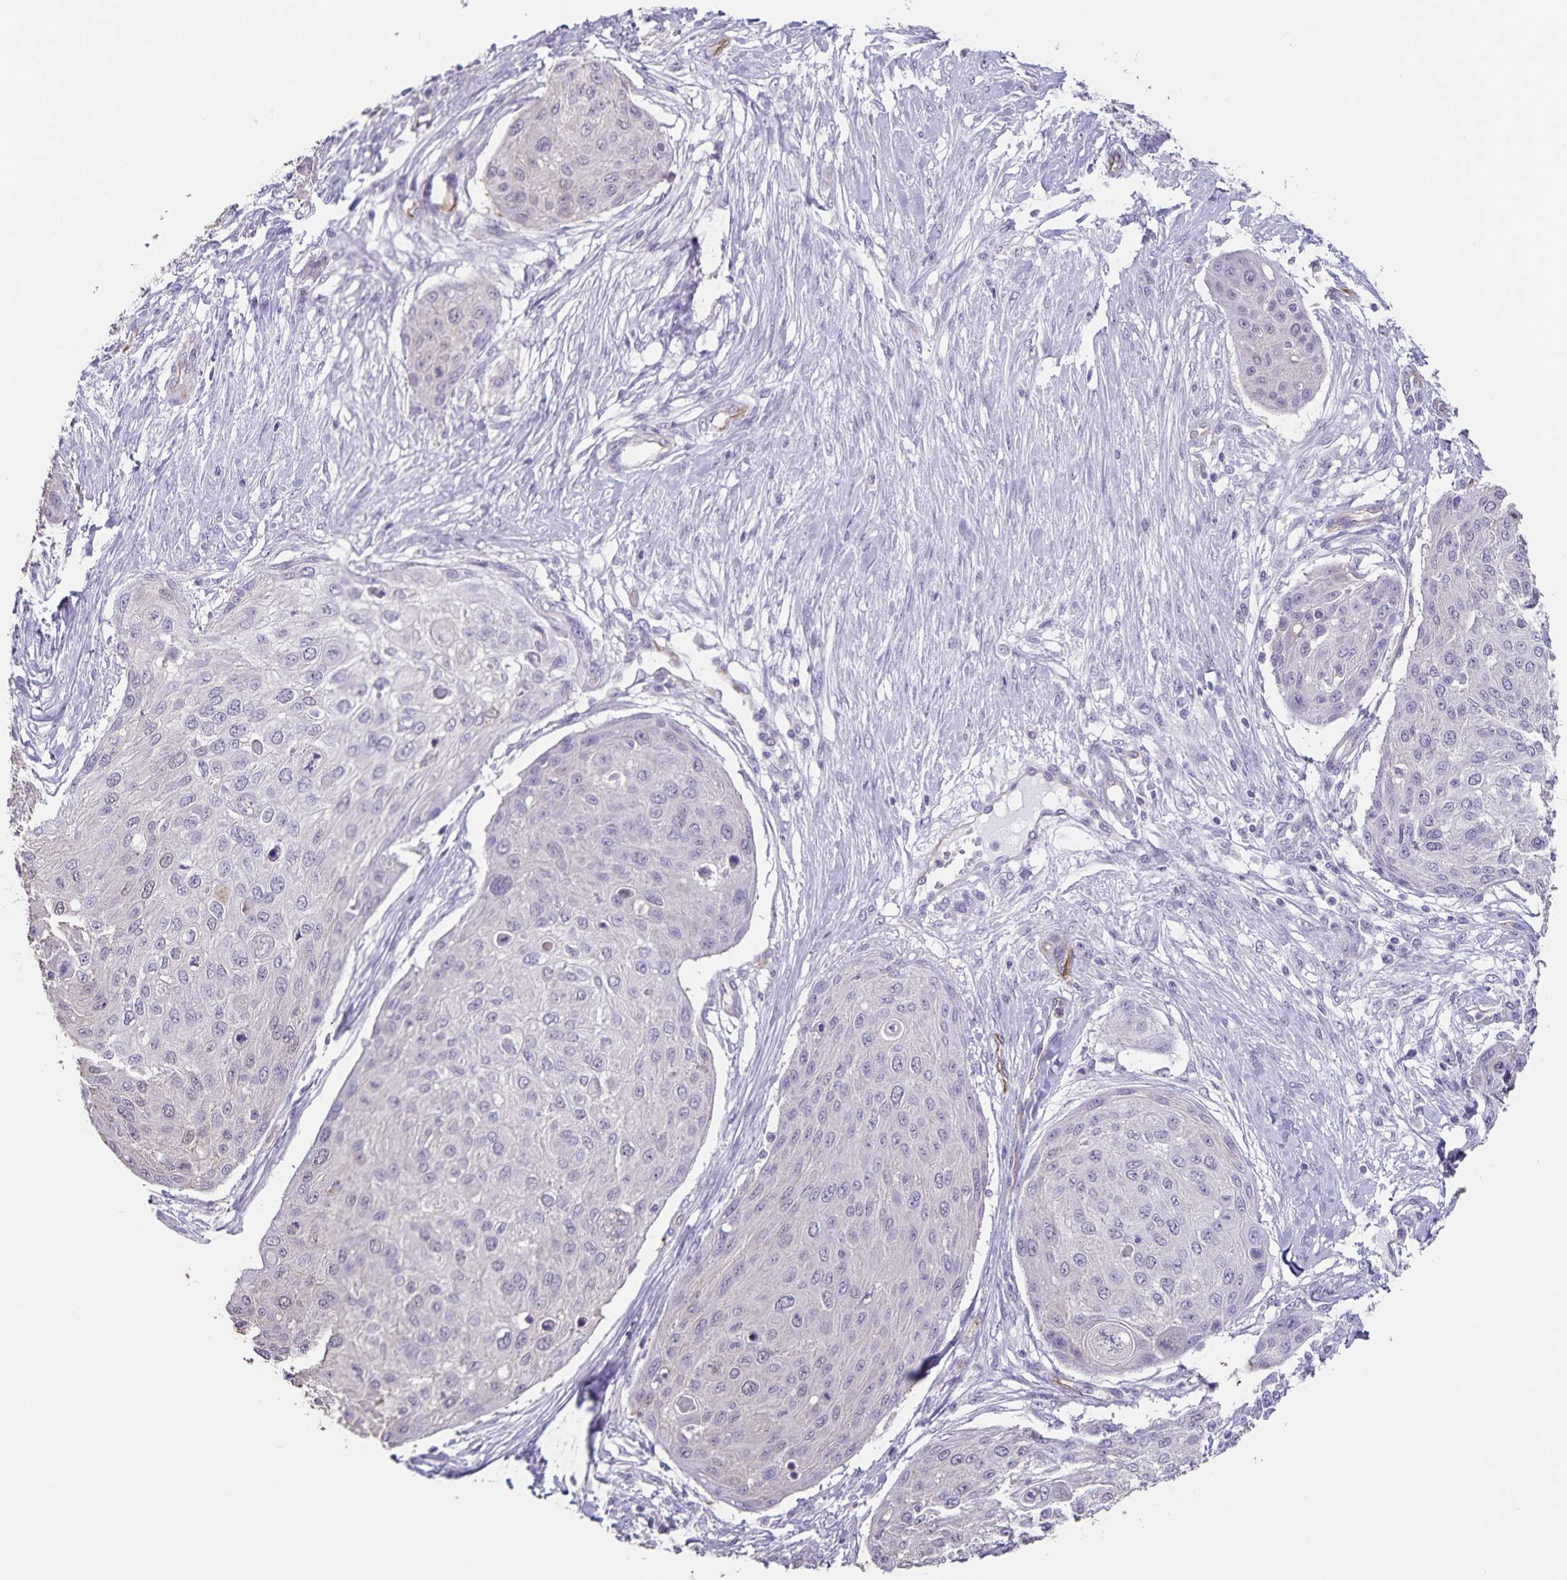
{"staining": {"intensity": "negative", "quantity": "none", "location": "none"}, "tissue": "skin cancer", "cell_type": "Tumor cells", "image_type": "cancer", "snomed": [{"axis": "morphology", "description": "Squamous cell carcinoma, NOS"}, {"axis": "topography", "description": "Skin"}], "caption": "The image demonstrates no staining of tumor cells in skin cancer.", "gene": "SYNM", "patient": {"sex": "female", "age": 87}}